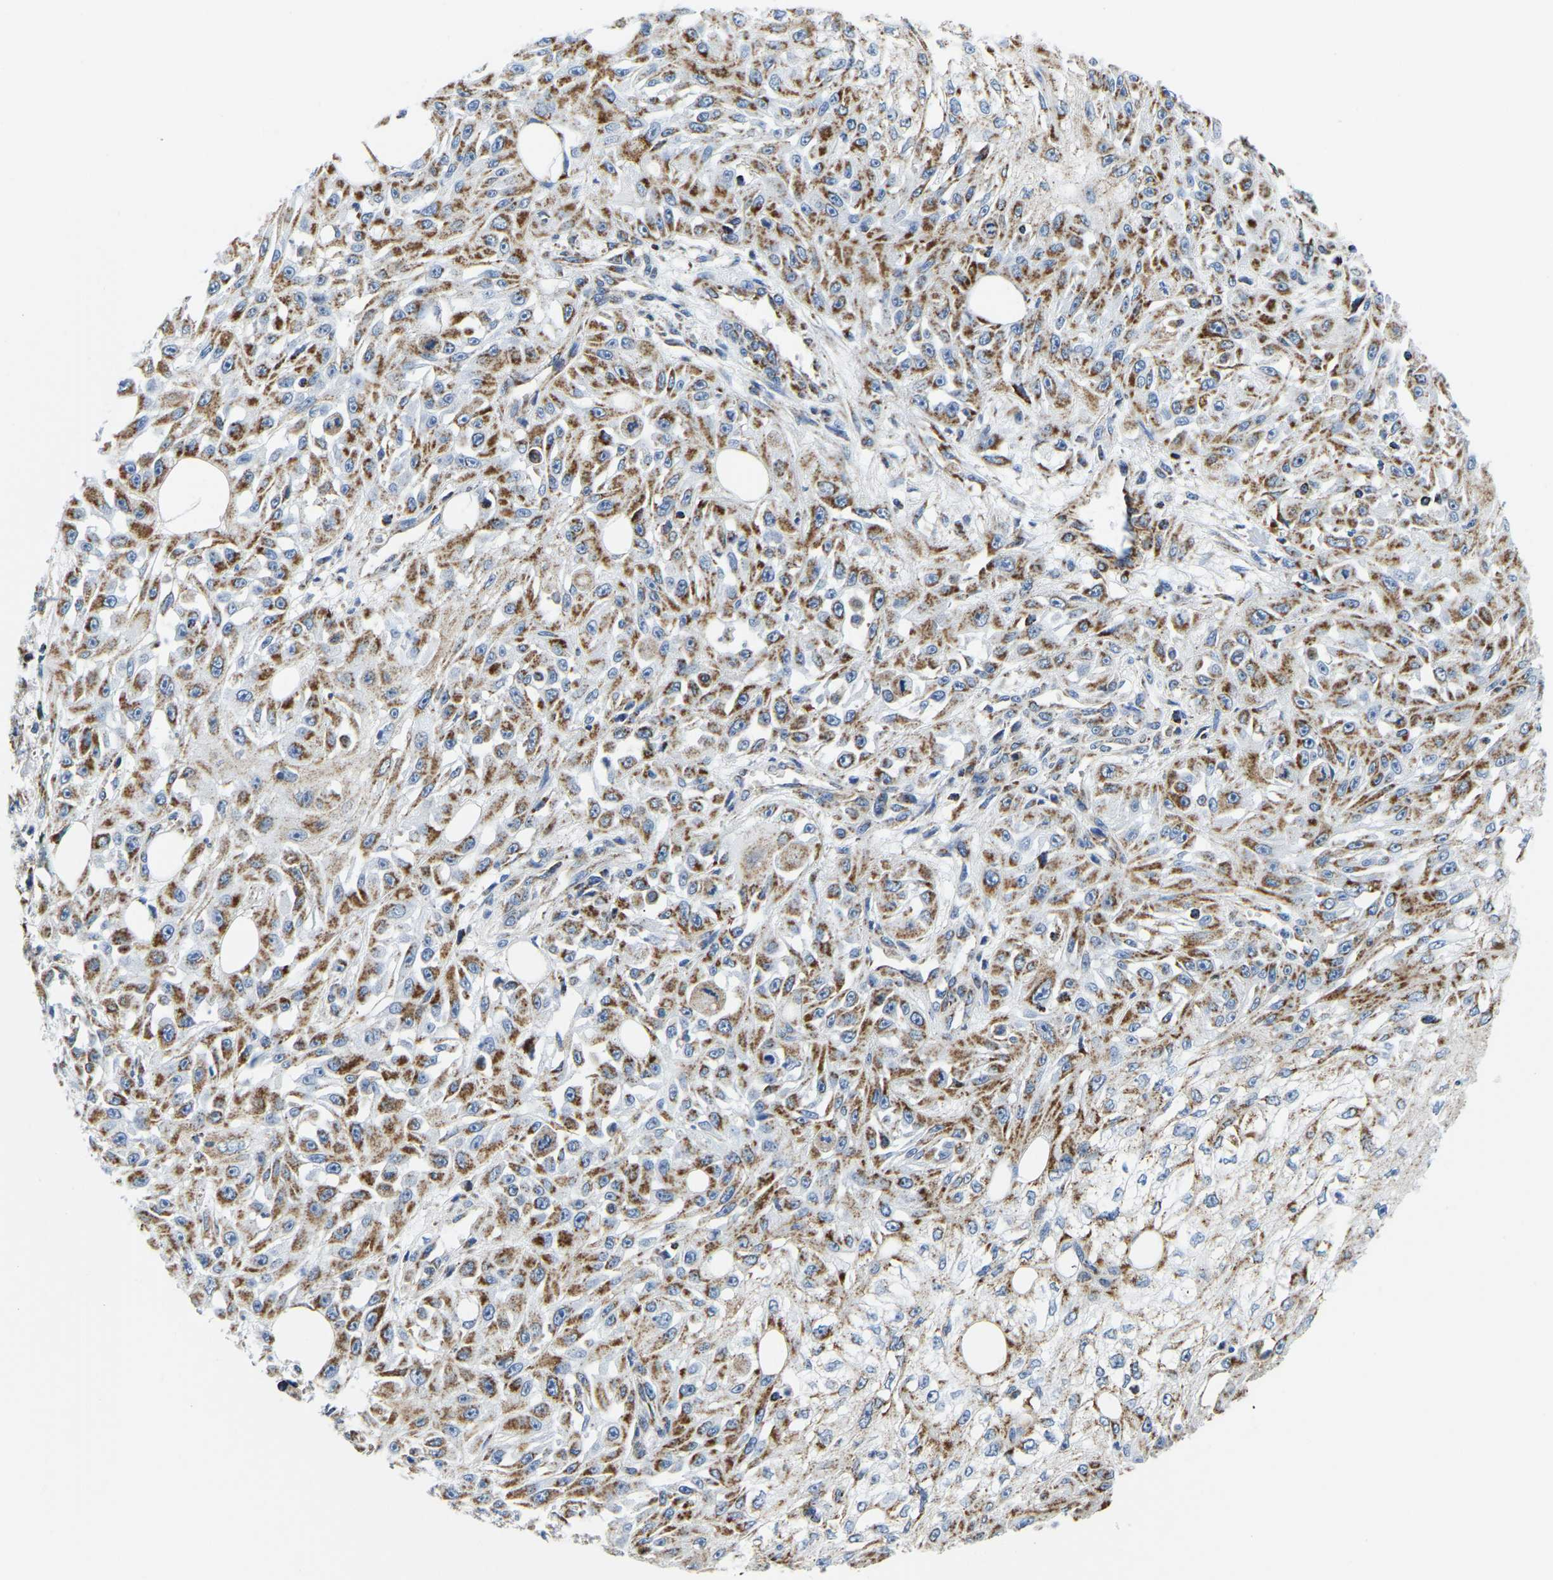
{"staining": {"intensity": "negative", "quantity": "none", "location": "none"}, "tissue": "skin cancer", "cell_type": "Tumor cells", "image_type": "cancer", "snomed": [{"axis": "morphology", "description": "Squamous cell carcinoma, NOS"}, {"axis": "morphology", "description": "Squamous cell carcinoma, metastatic, NOS"}, {"axis": "topography", "description": "Skin"}, {"axis": "topography", "description": "Lymph node"}], "caption": "A photomicrograph of skin cancer (metastatic squamous cell carcinoma) stained for a protein exhibits no brown staining in tumor cells.", "gene": "SFXN1", "patient": {"sex": "male", "age": 75}}